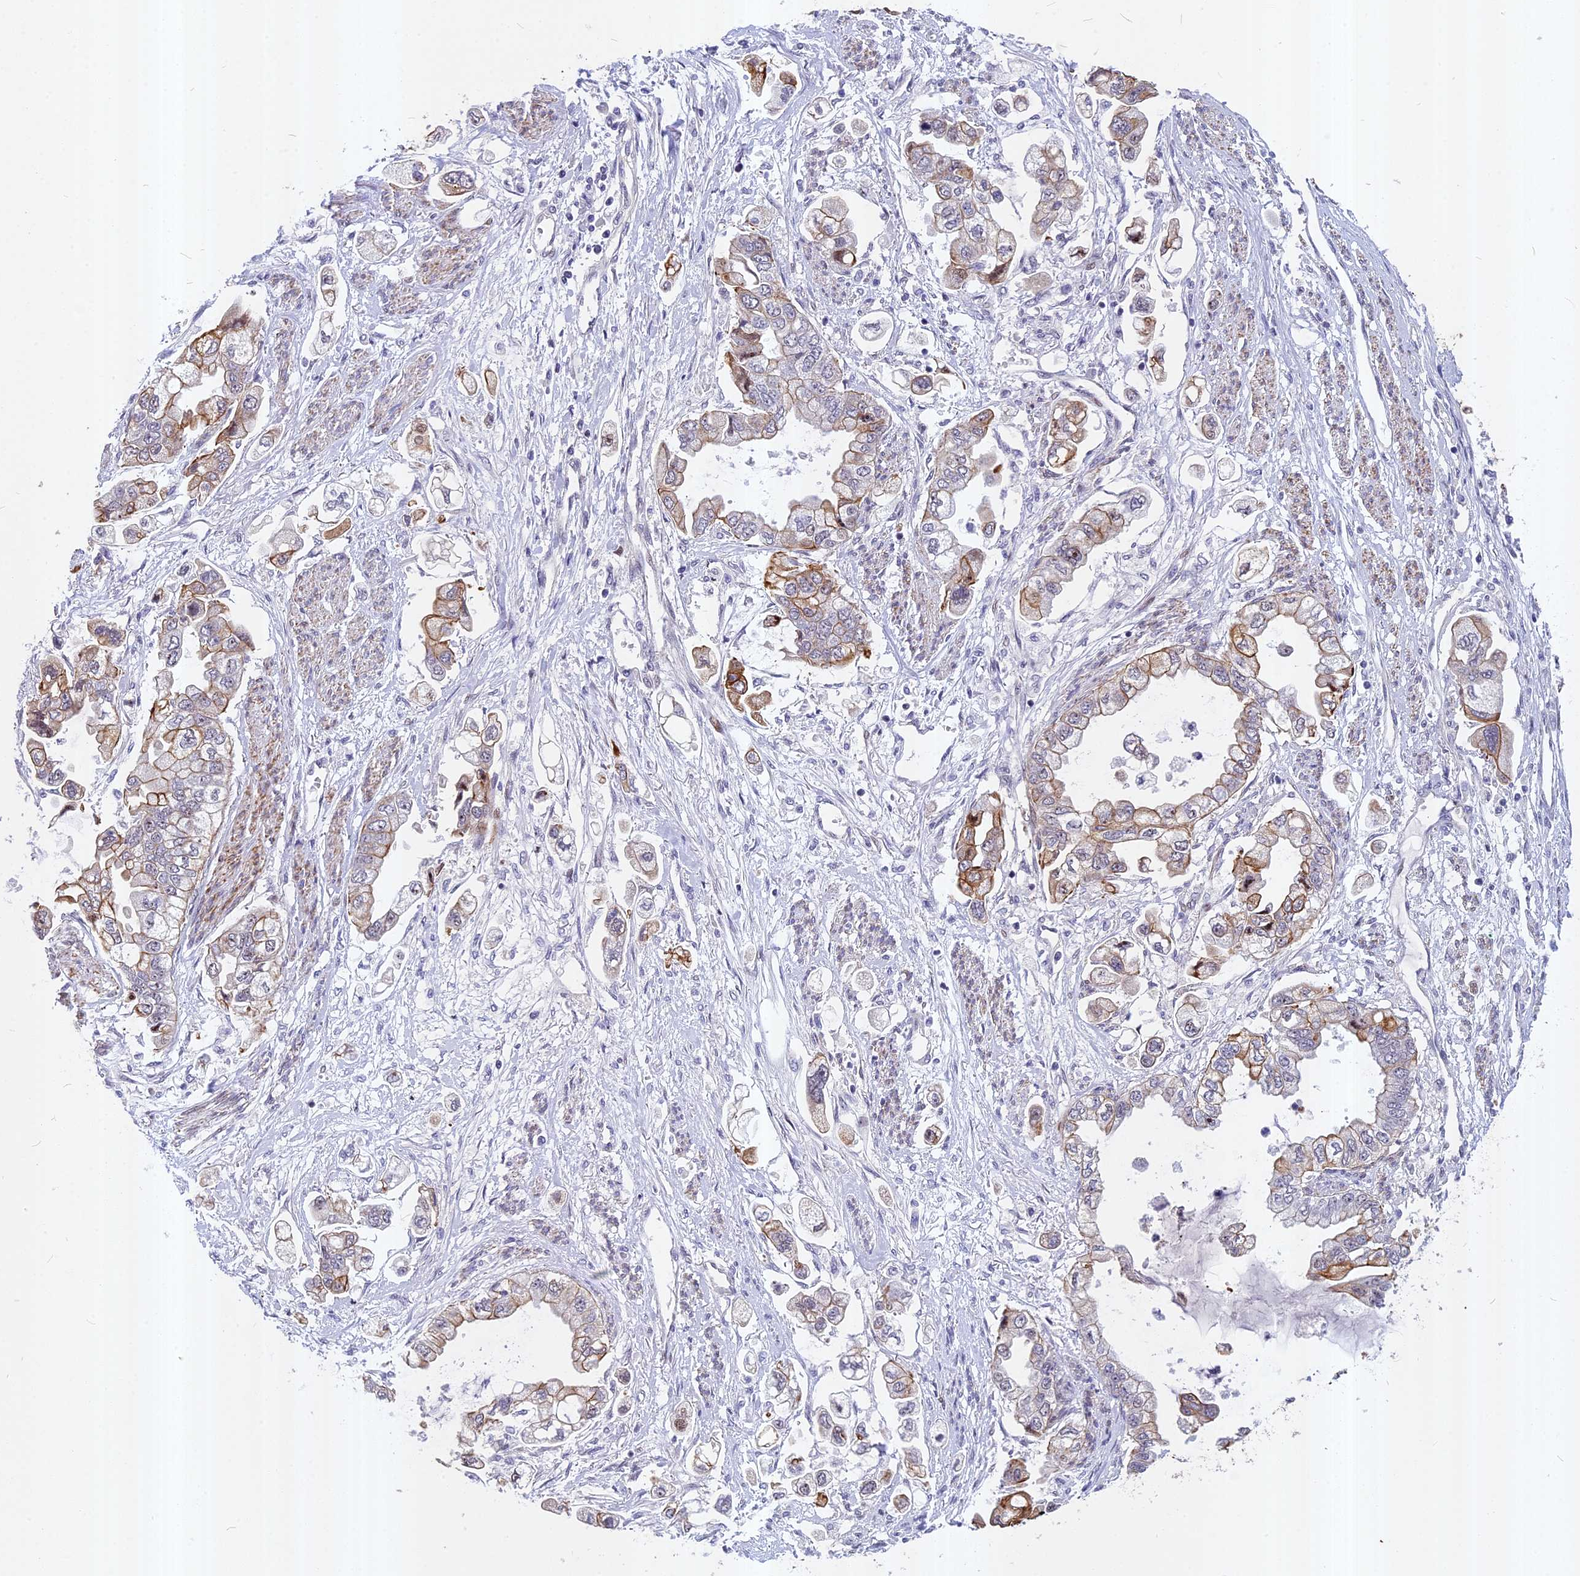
{"staining": {"intensity": "moderate", "quantity": "<25%", "location": "cytoplasmic/membranous"}, "tissue": "stomach cancer", "cell_type": "Tumor cells", "image_type": "cancer", "snomed": [{"axis": "morphology", "description": "Adenocarcinoma, NOS"}, {"axis": "topography", "description": "Stomach"}], "caption": "Protein analysis of adenocarcinoma (stomach) tissue demonstrates moderate cytoplasmic/membranous expression in about <25% of tumor cells.", "gene": "ANKRD34B", "patient": {"sex": "male", "age": 62}}